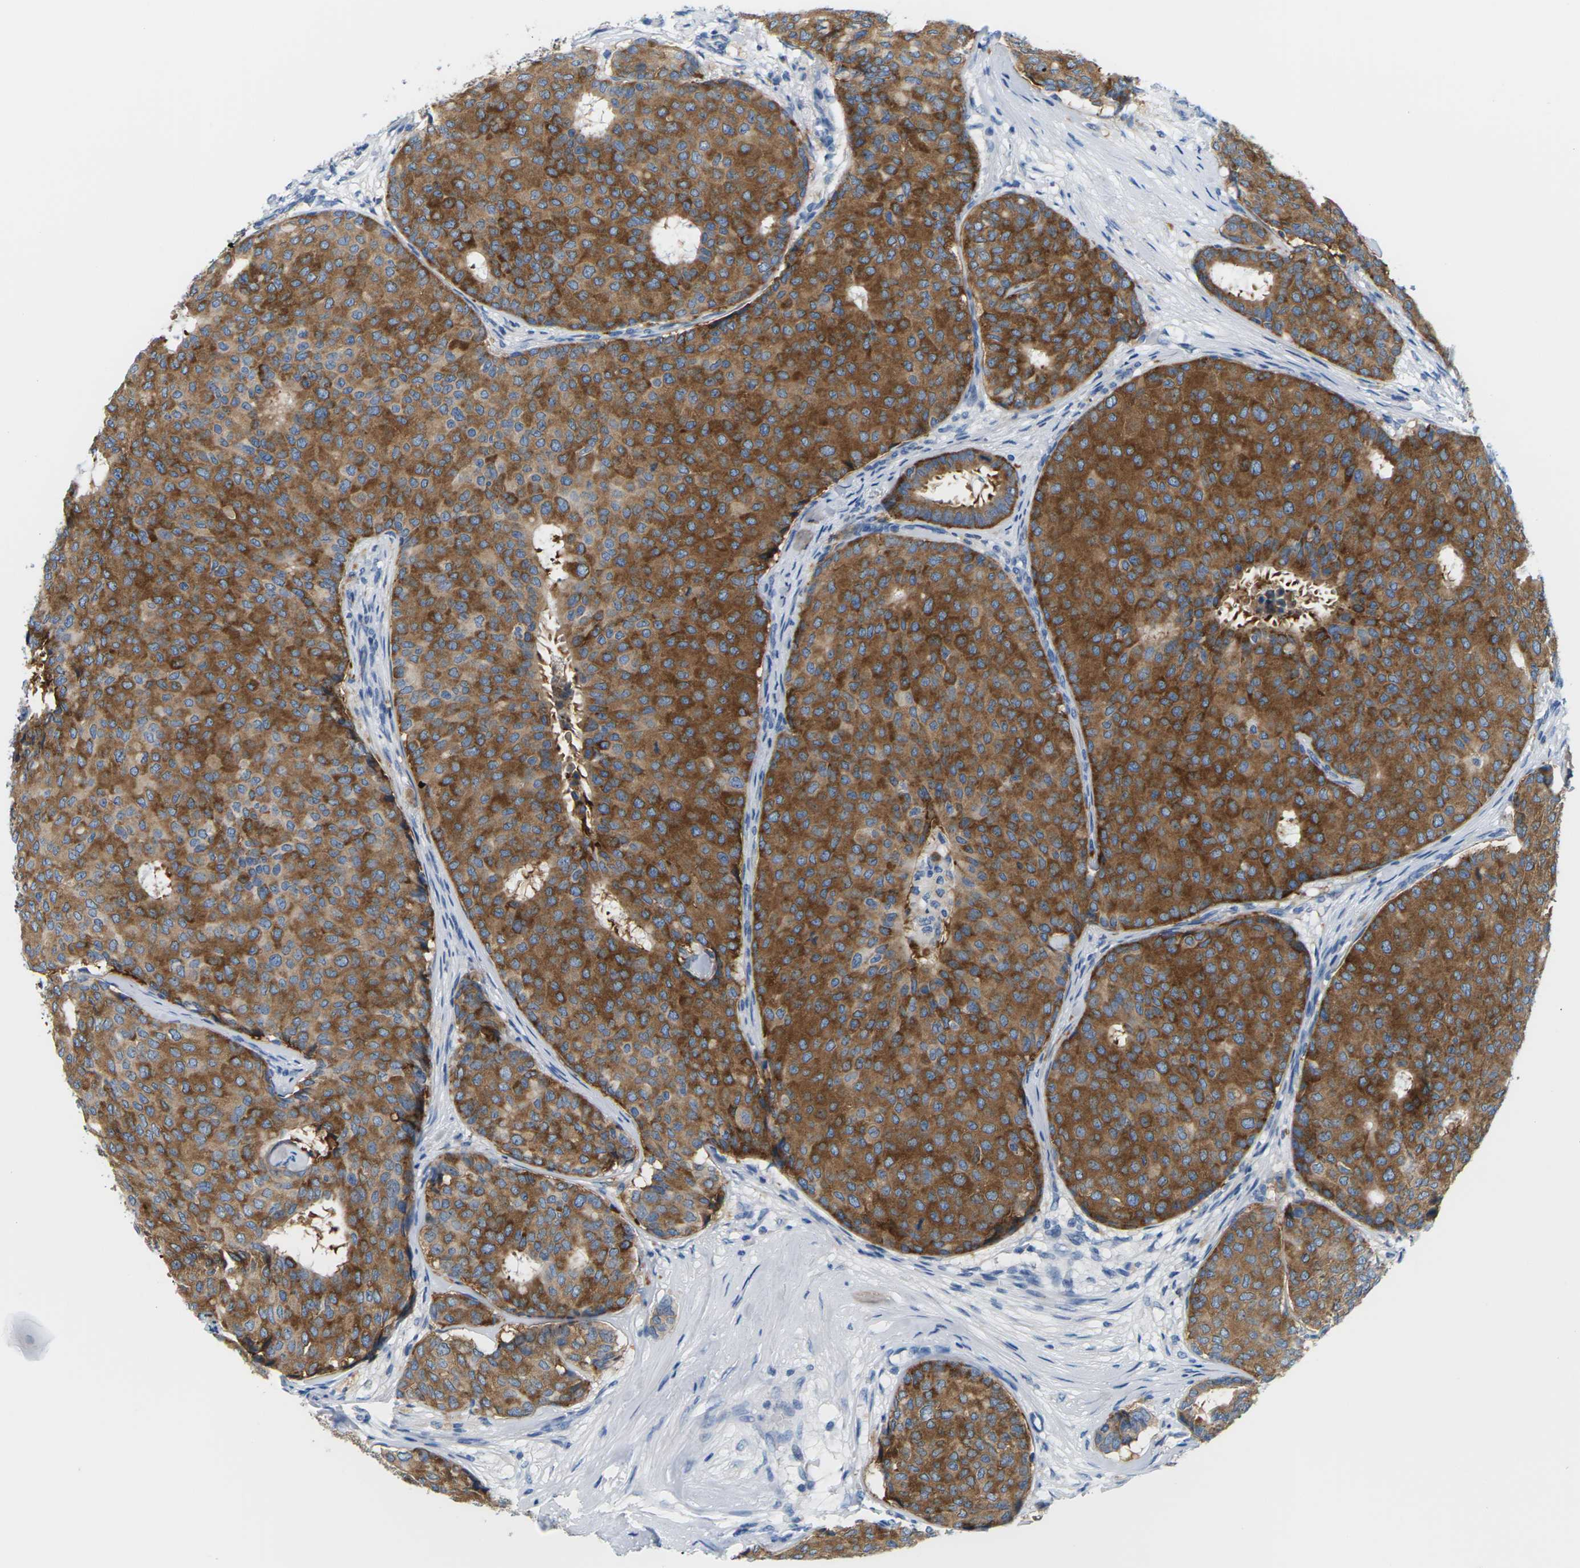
{"staining": {"intensity": "moderate", "quantity": ">75%", "location": "cytoplasmic/membranous"}, "tissue": "breast cancer", "cell_type": "Tumor cells", "image_type": "cancer", "snomed": [{"axis": "morphology", "description": "Duct carcinoma"}, {"axis": "topography", "description": "Breast"}], "caption": "Protein staining of breast cancer tissue demonstrates moderate cytoplasmic/membranous positivity in approximately >75% of tumor cells.", "gene": "SYNGR2", "patient": {"sex": "female", "age": 75}}